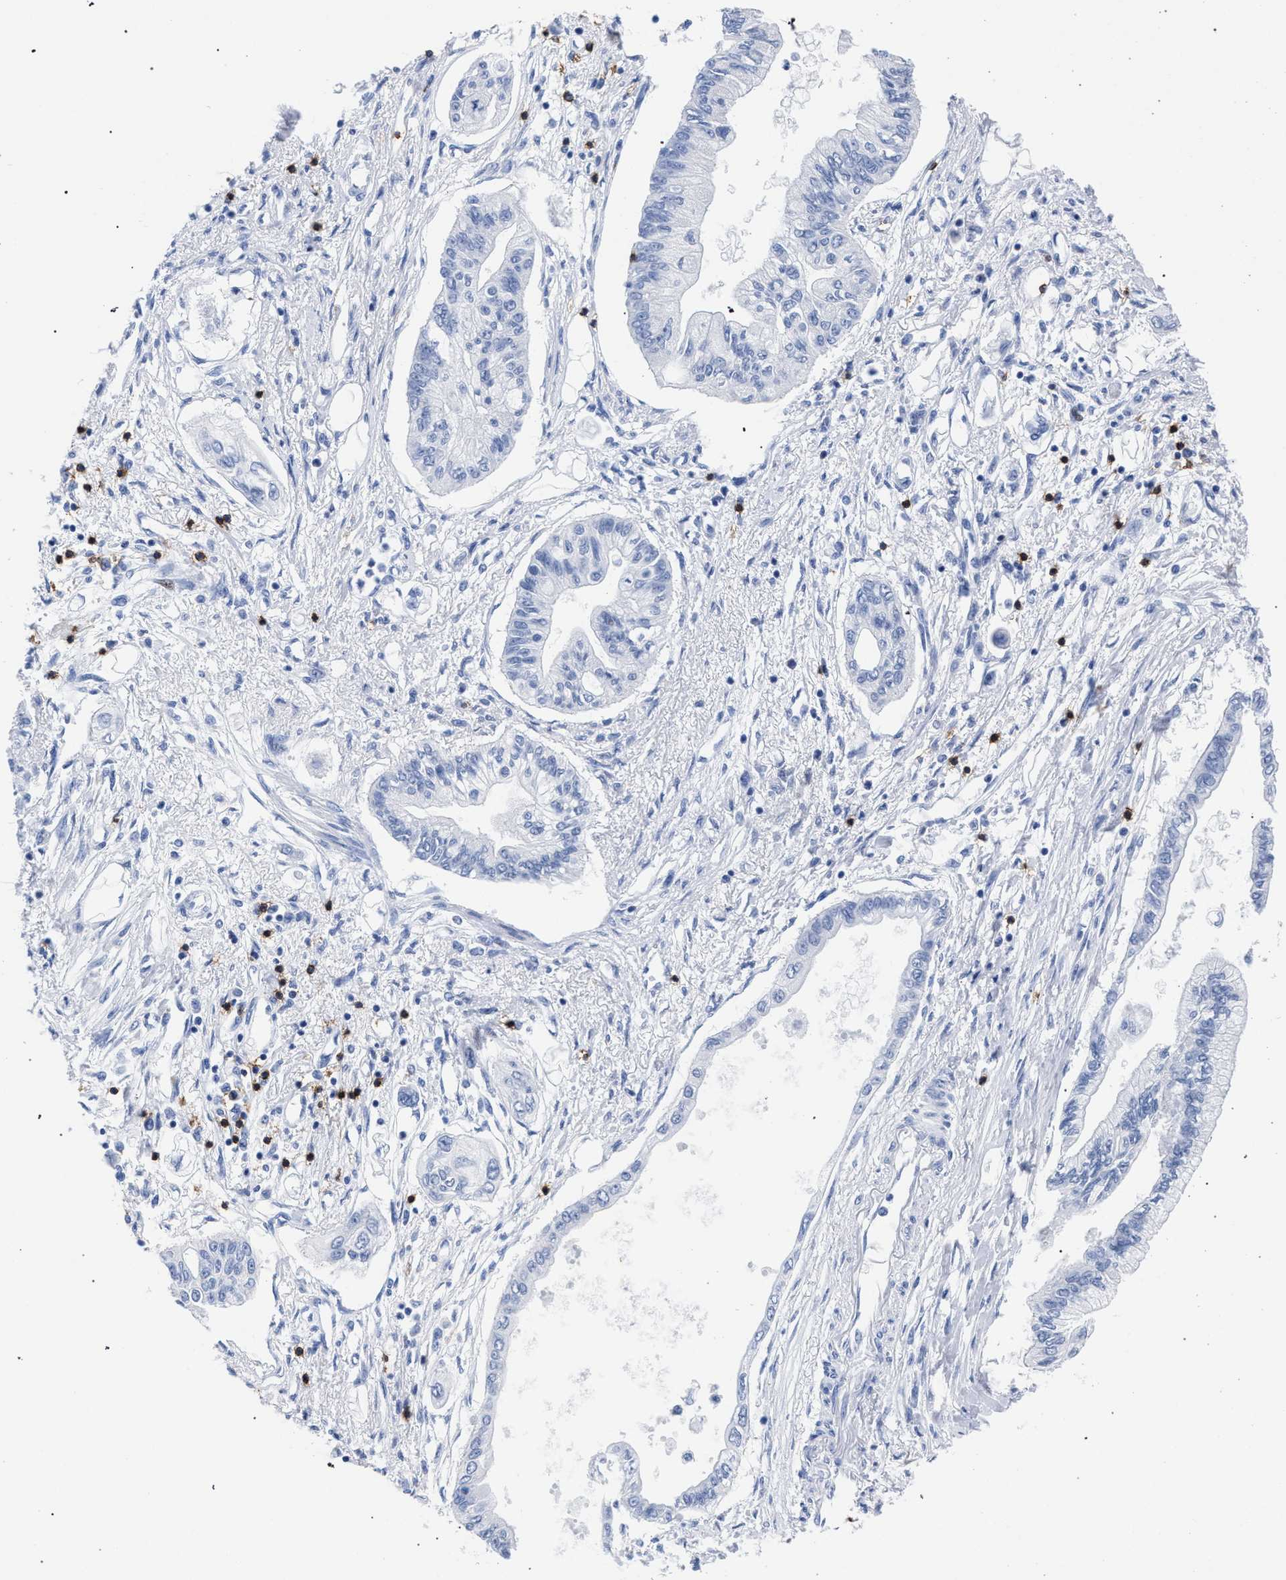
{"staining": {"intensity": "negative", "quantity": "none", "location": "none"}, "tissue": "pancreatic cancer", "cell_type": "Tumor cells", "image_type": "cancer", "snomed": [{"axis": "morphology", "description": "Adenocarcinoma, NOS"}, {"axis": "topography", "description": "Pancreas"}], "caption": "Tumor cells are negative for protein expression in human adenocarcinoma (pancreatic).", "gene": "KLRK1", "patient": {"sex": "female", "age": 77}}